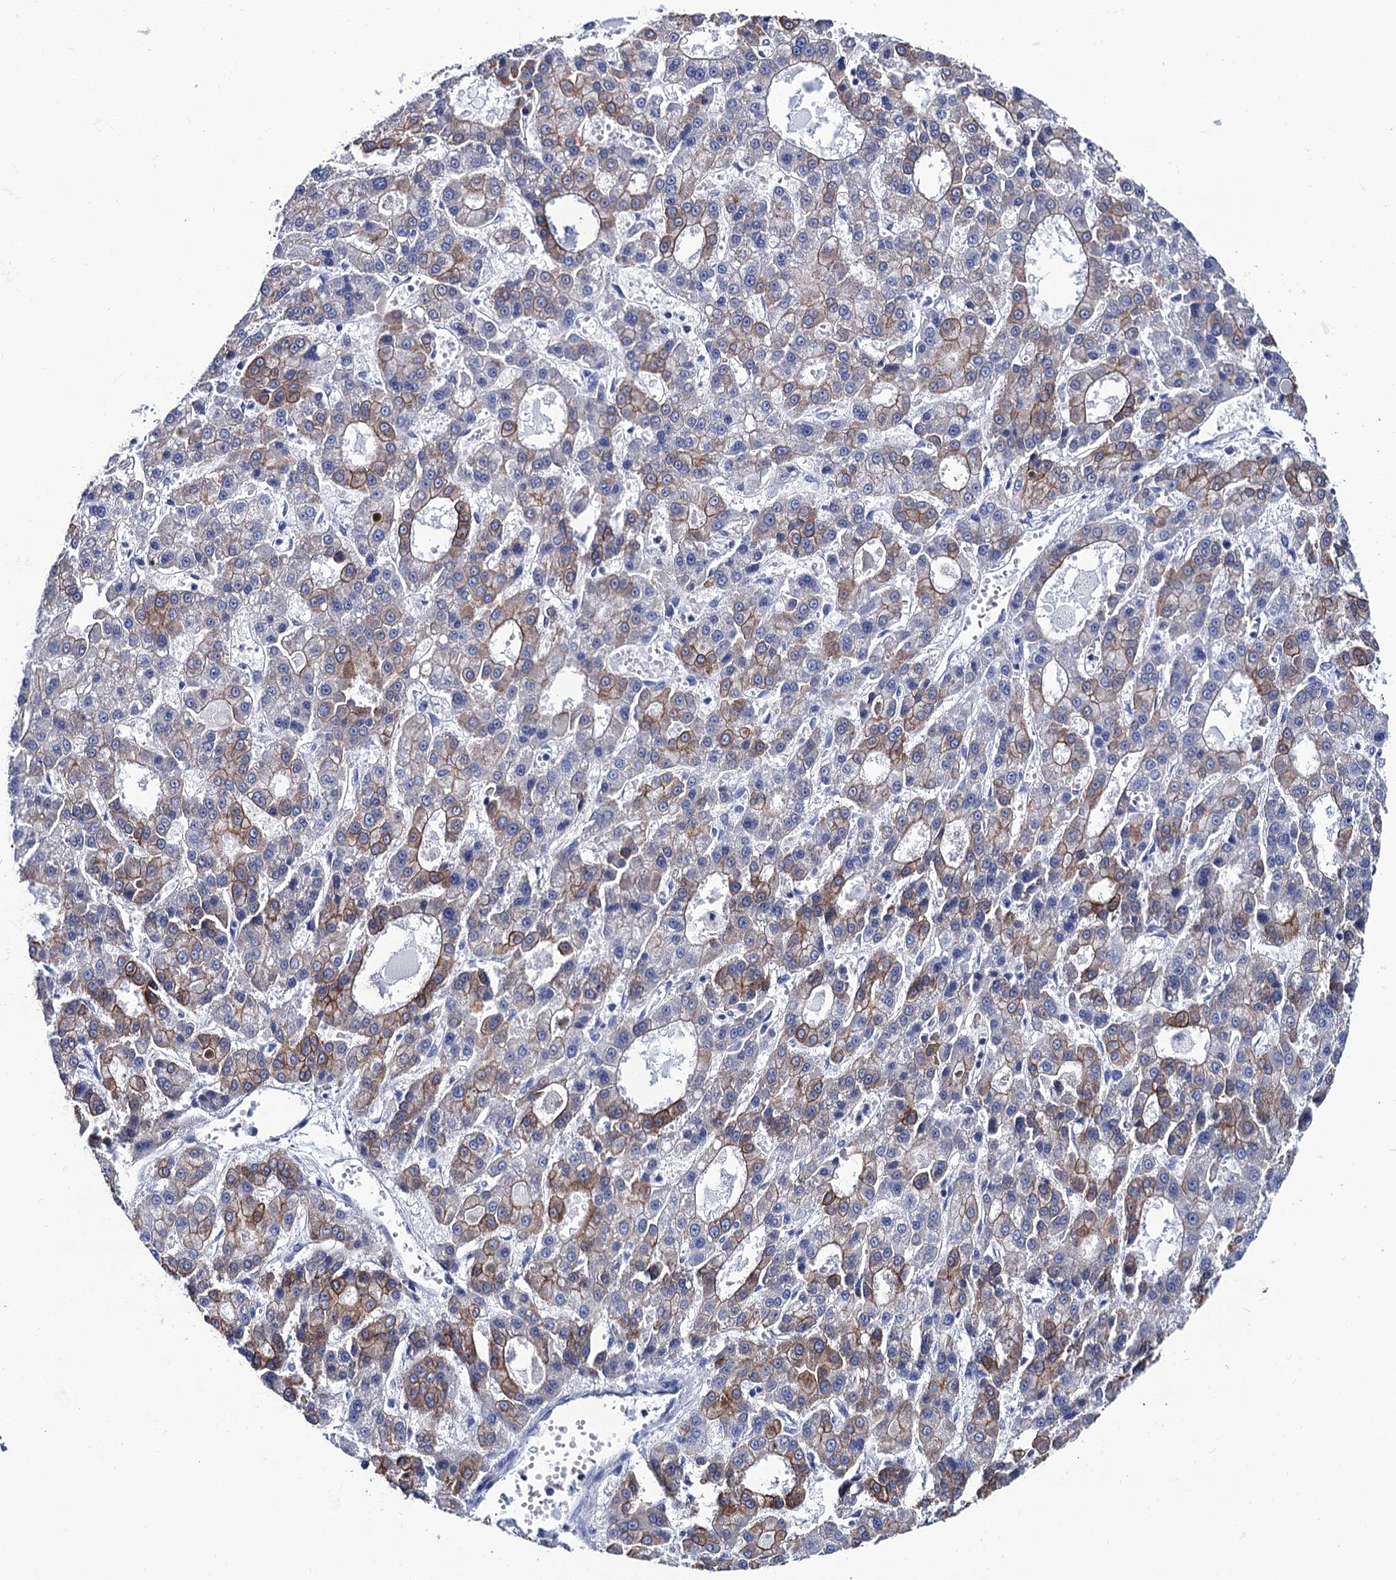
{"staining": {"intensity": "moderate", "quantity": "25%-75%", "location": "cytoplasmic/membranous"}, "tissue": "liver cancer", "cell_type": "Tumor cells", "image_type": "cancer", "snomed": [{"axis": "morphology", "description": "Carcinoma, Hepatocellular, NOS"}, {"axis": "topography", "description": "Liver"}], "caption": "High-magnification brightfield microscopy of hepatocellular carcinoma (liver) stained with DAB (brown) and counterstained with hematoxylin (blue). tumor cells exhibit moderate cytoplasmic/membranous positivity is seen in about25%-75% of cells. Using DAB (brown) and hematoxylin (blue) stains, captured at high magnification using brightfield microscopy.", "gene": "RAB3IP", "patient": {"sex": "male", "age": 70}}